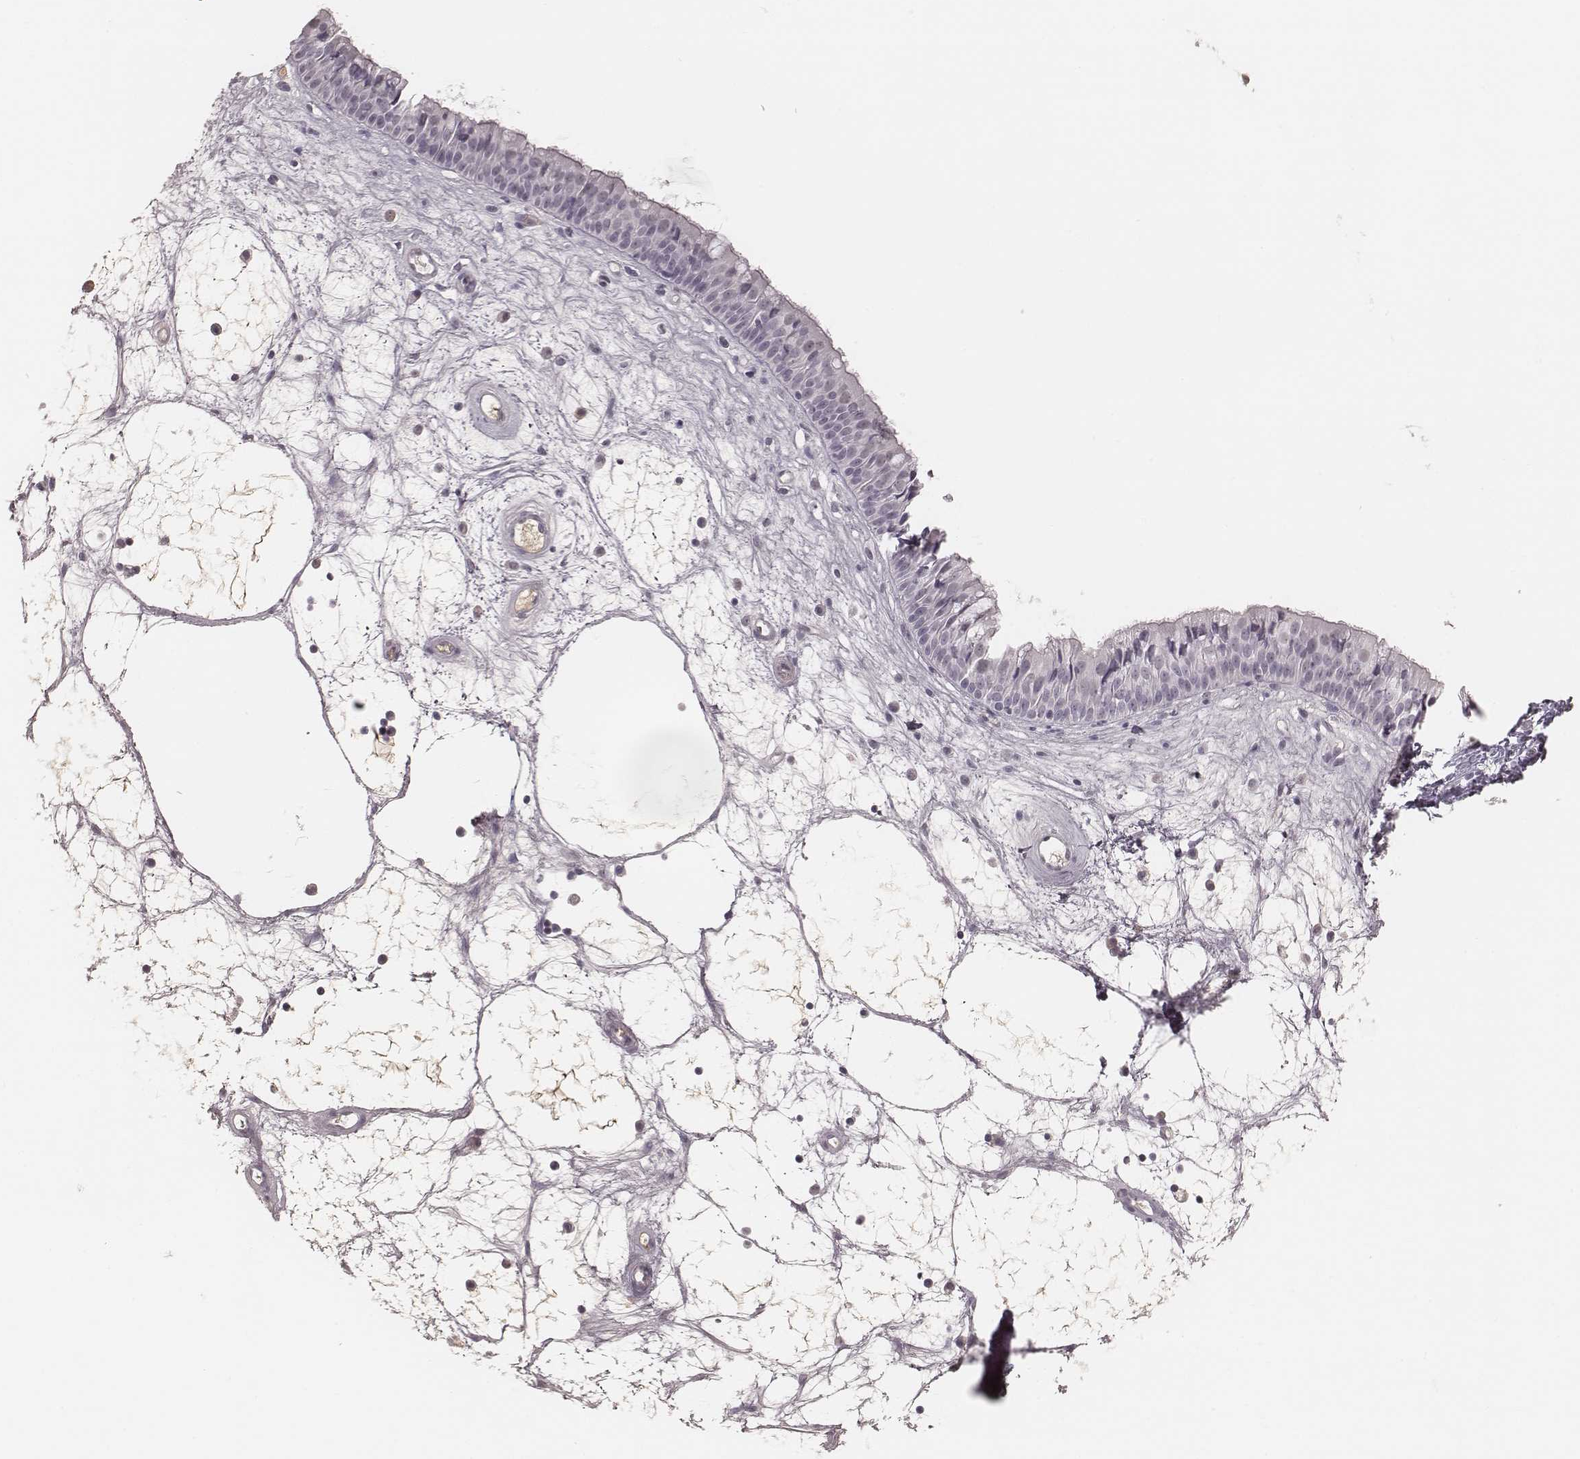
{"staining": {"intensity": "negative", "quantity": "none", "location": "none"}, "tissue": "nasopharynx", "cell_type": "Respiratory epithelial cells", "image_type": "normal", "snomed": [{"axis": "morphology", "description": "Normal tissue, NOS"}, {"axis": "topography", "description": "Nasopharynx"}], "caption": "The histopathology image exhibits no significant staining in respiratory epithelial cells of nasopharynx.", "gene": "MSX1", "patient": {"sex": "male", "age": 69}}